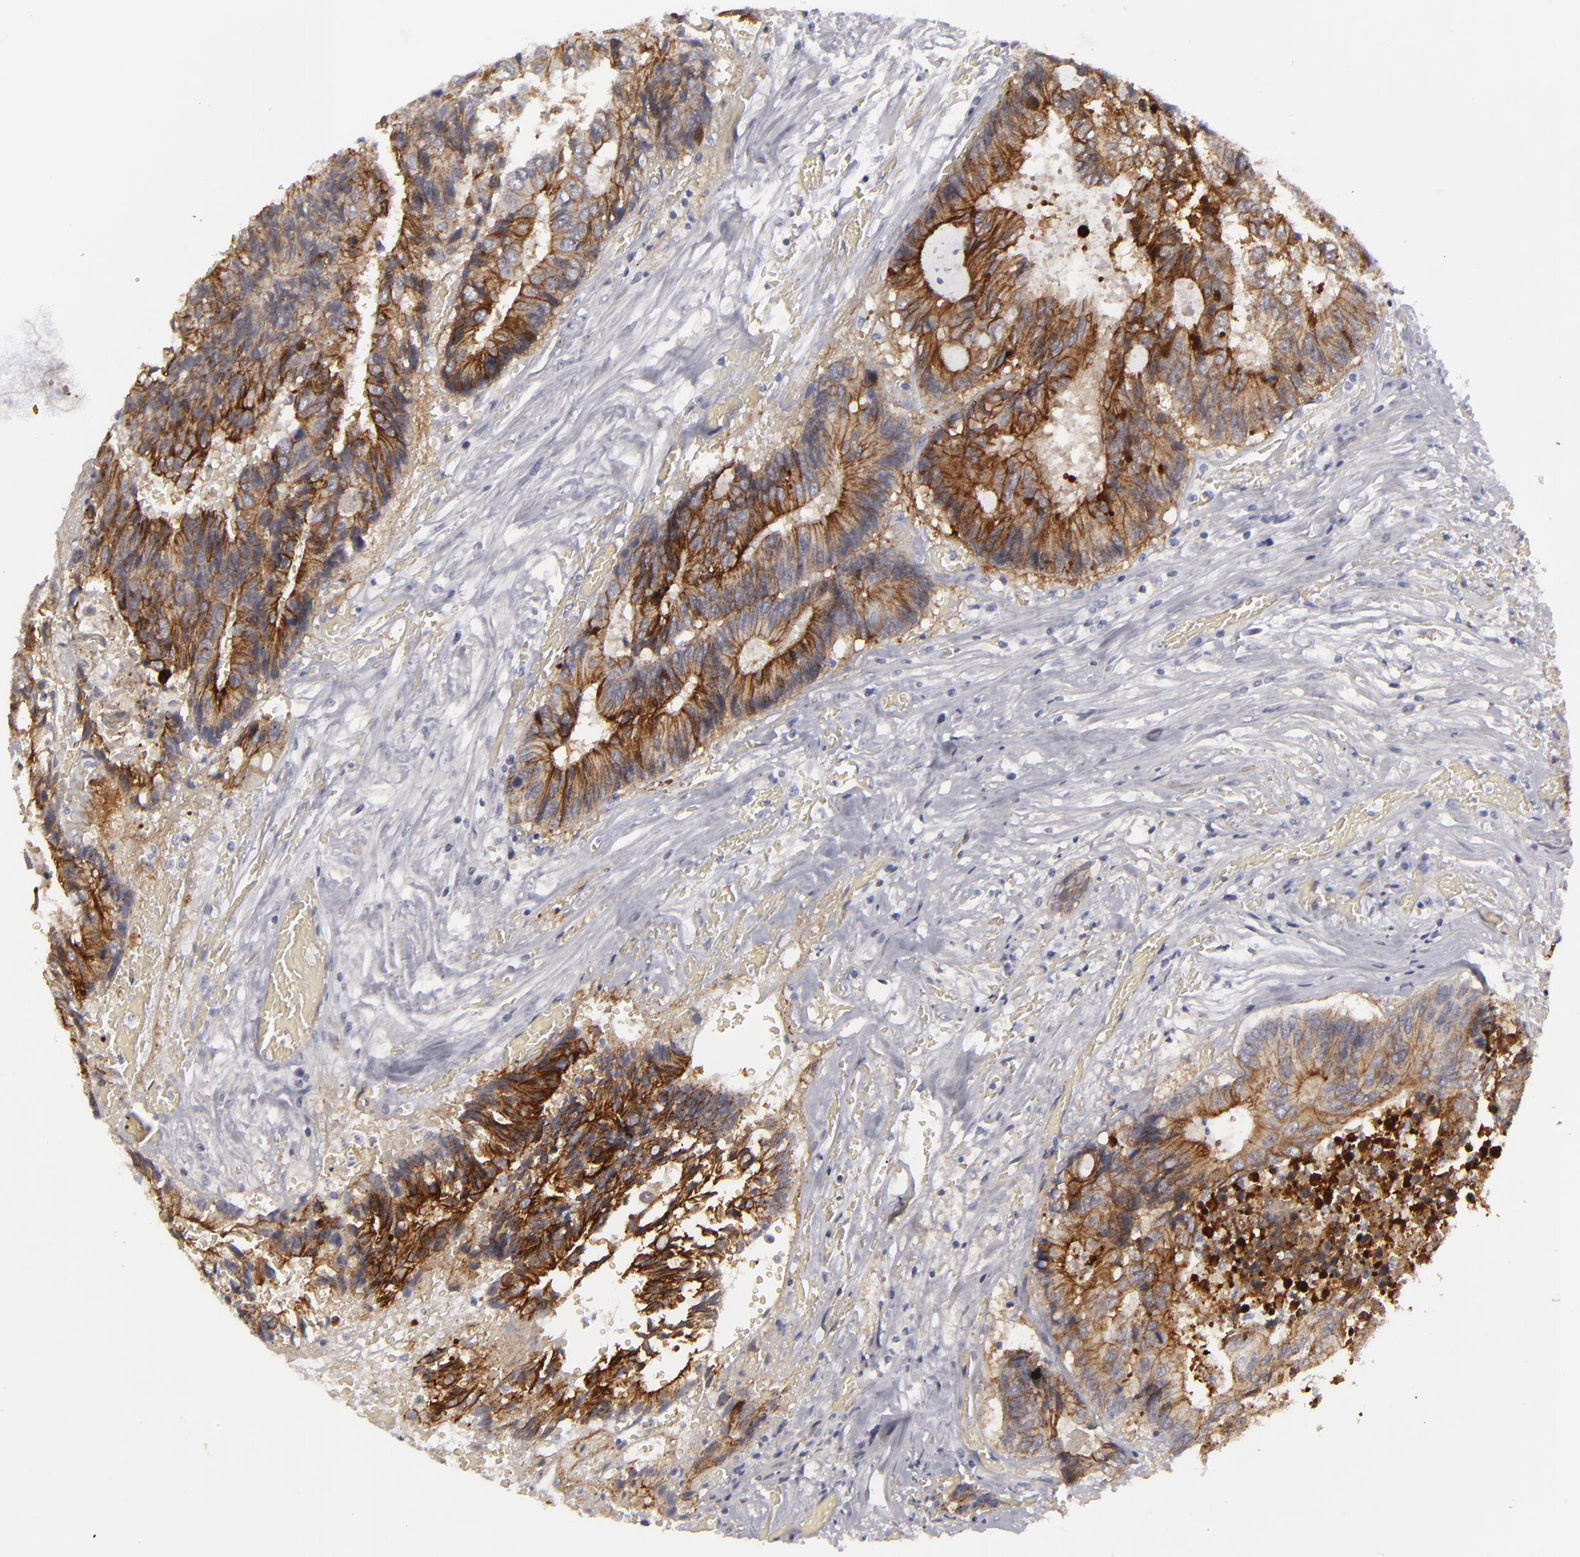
{"staining": {"intensity": "strong", "quantity": ">75%", "location": "cytoplasmic/membranous"}, "tissue": "colorectal cancer", "cell_type": "Tumor cells", "image_type": "cancer", "snomed": [{"axis": "morphology", "description": "Adenocarcinoma, NOS"}, {"axis": "topography", "description": "Rectum"}], "caption": "This micrograph shows IHC staining of human colorectal cancer (adenocarcinoma), with high strong cytoplasmic/membranous staining in about >75% of tumor cells.", "gene": "JUP", "patient": {"sex": "male", "age": 55}}